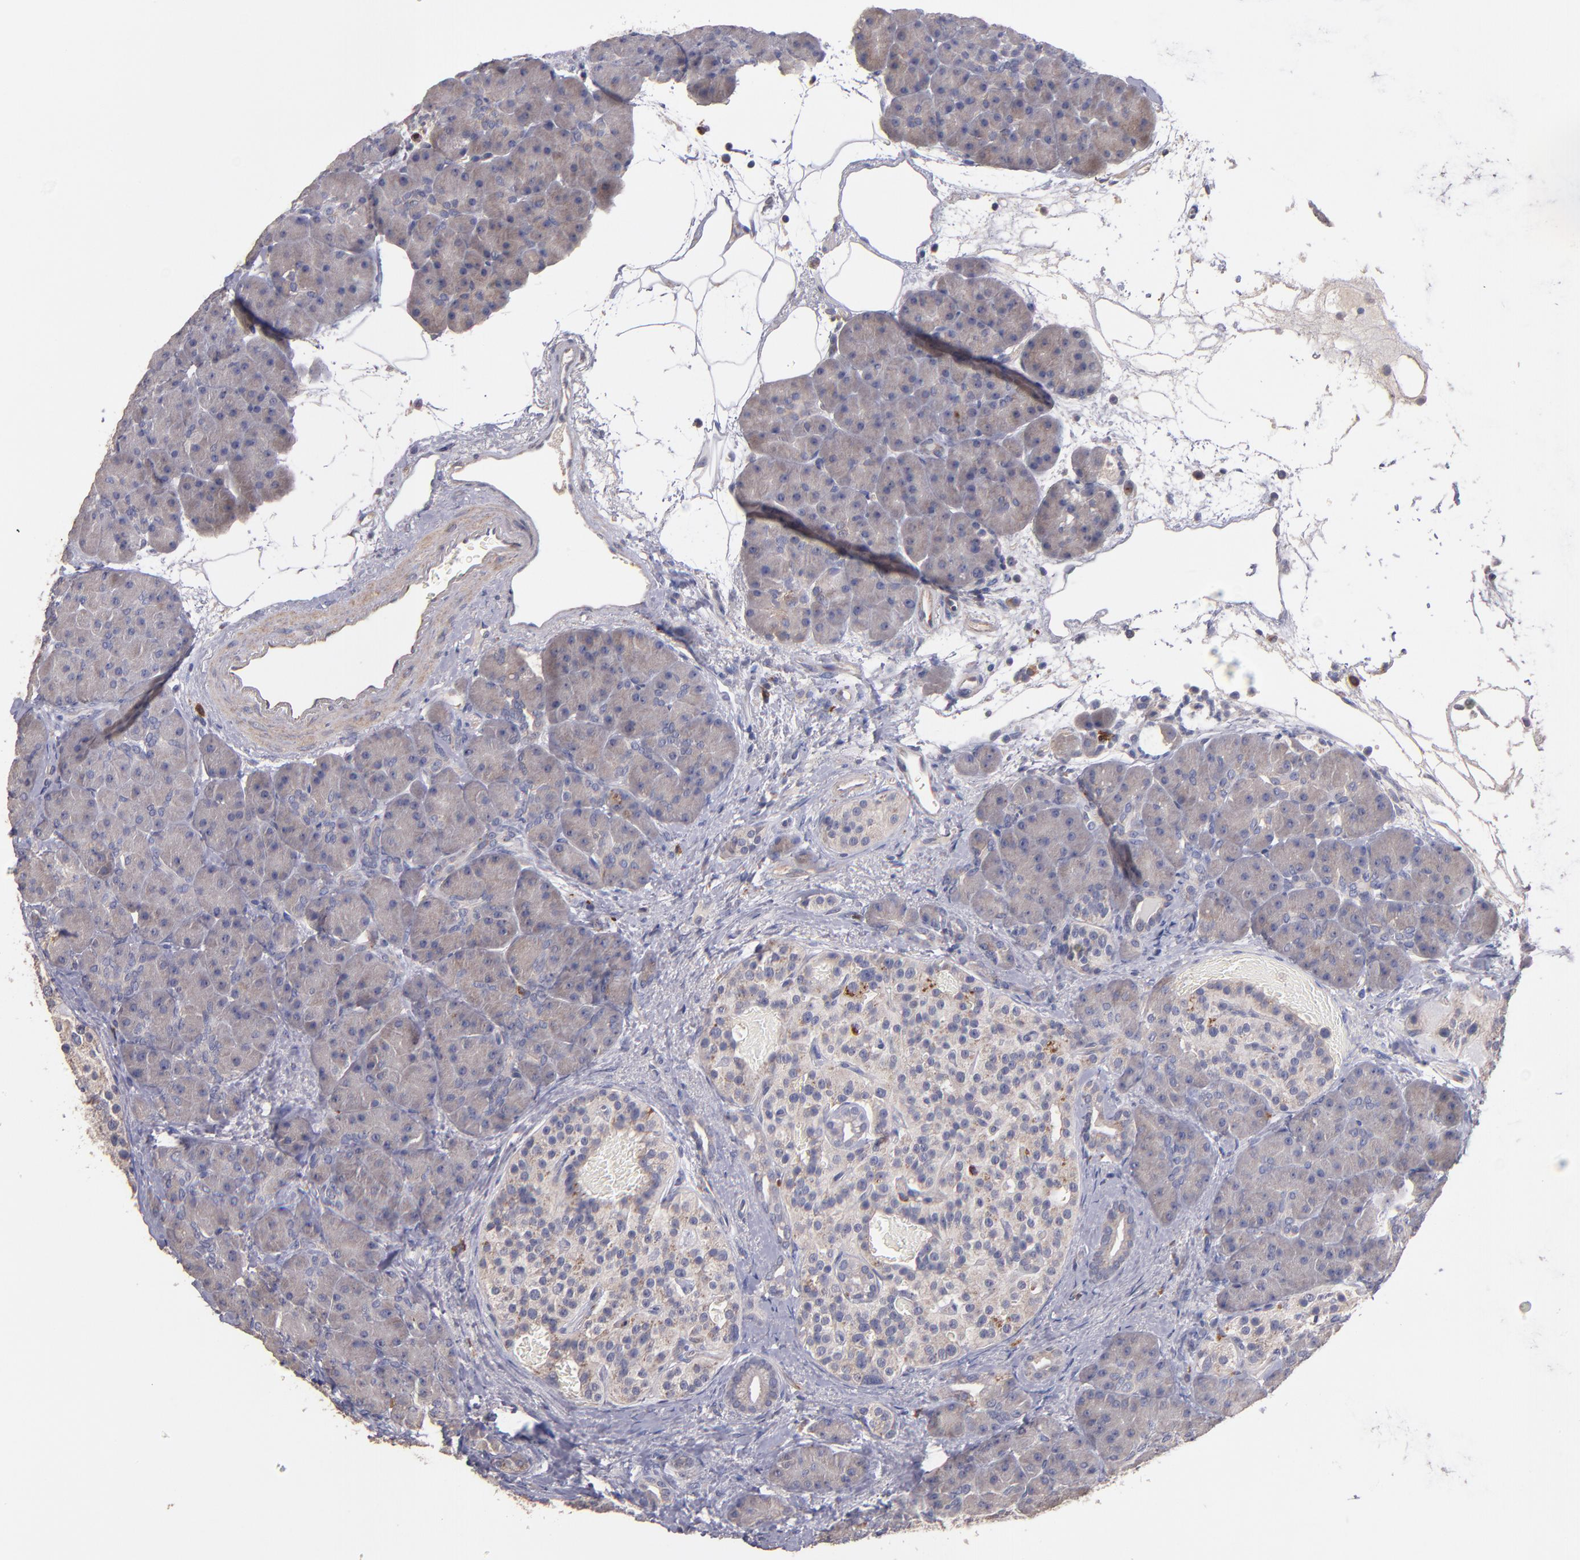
{"staining": {"intensity": "weak", "quantity": ">75%", "location": "cytoplasmic/membranous"}, "tissue": "pancreas", "cell_type": "Exocrine glandular cells", "image_type": "normal", "snomed": [{"axis": "morphology", "description": "Normal tissue, NOS"}, {"axis": "topography", "description": "Pancreas"}], "caption": "A low amount of weak cytoplasmic/membranous staining is seen in about >75% of exocrine glandular cells in normal pancreas.", "gene": "MAGEE1", "patient": {"sex": "male", "age": 66}}